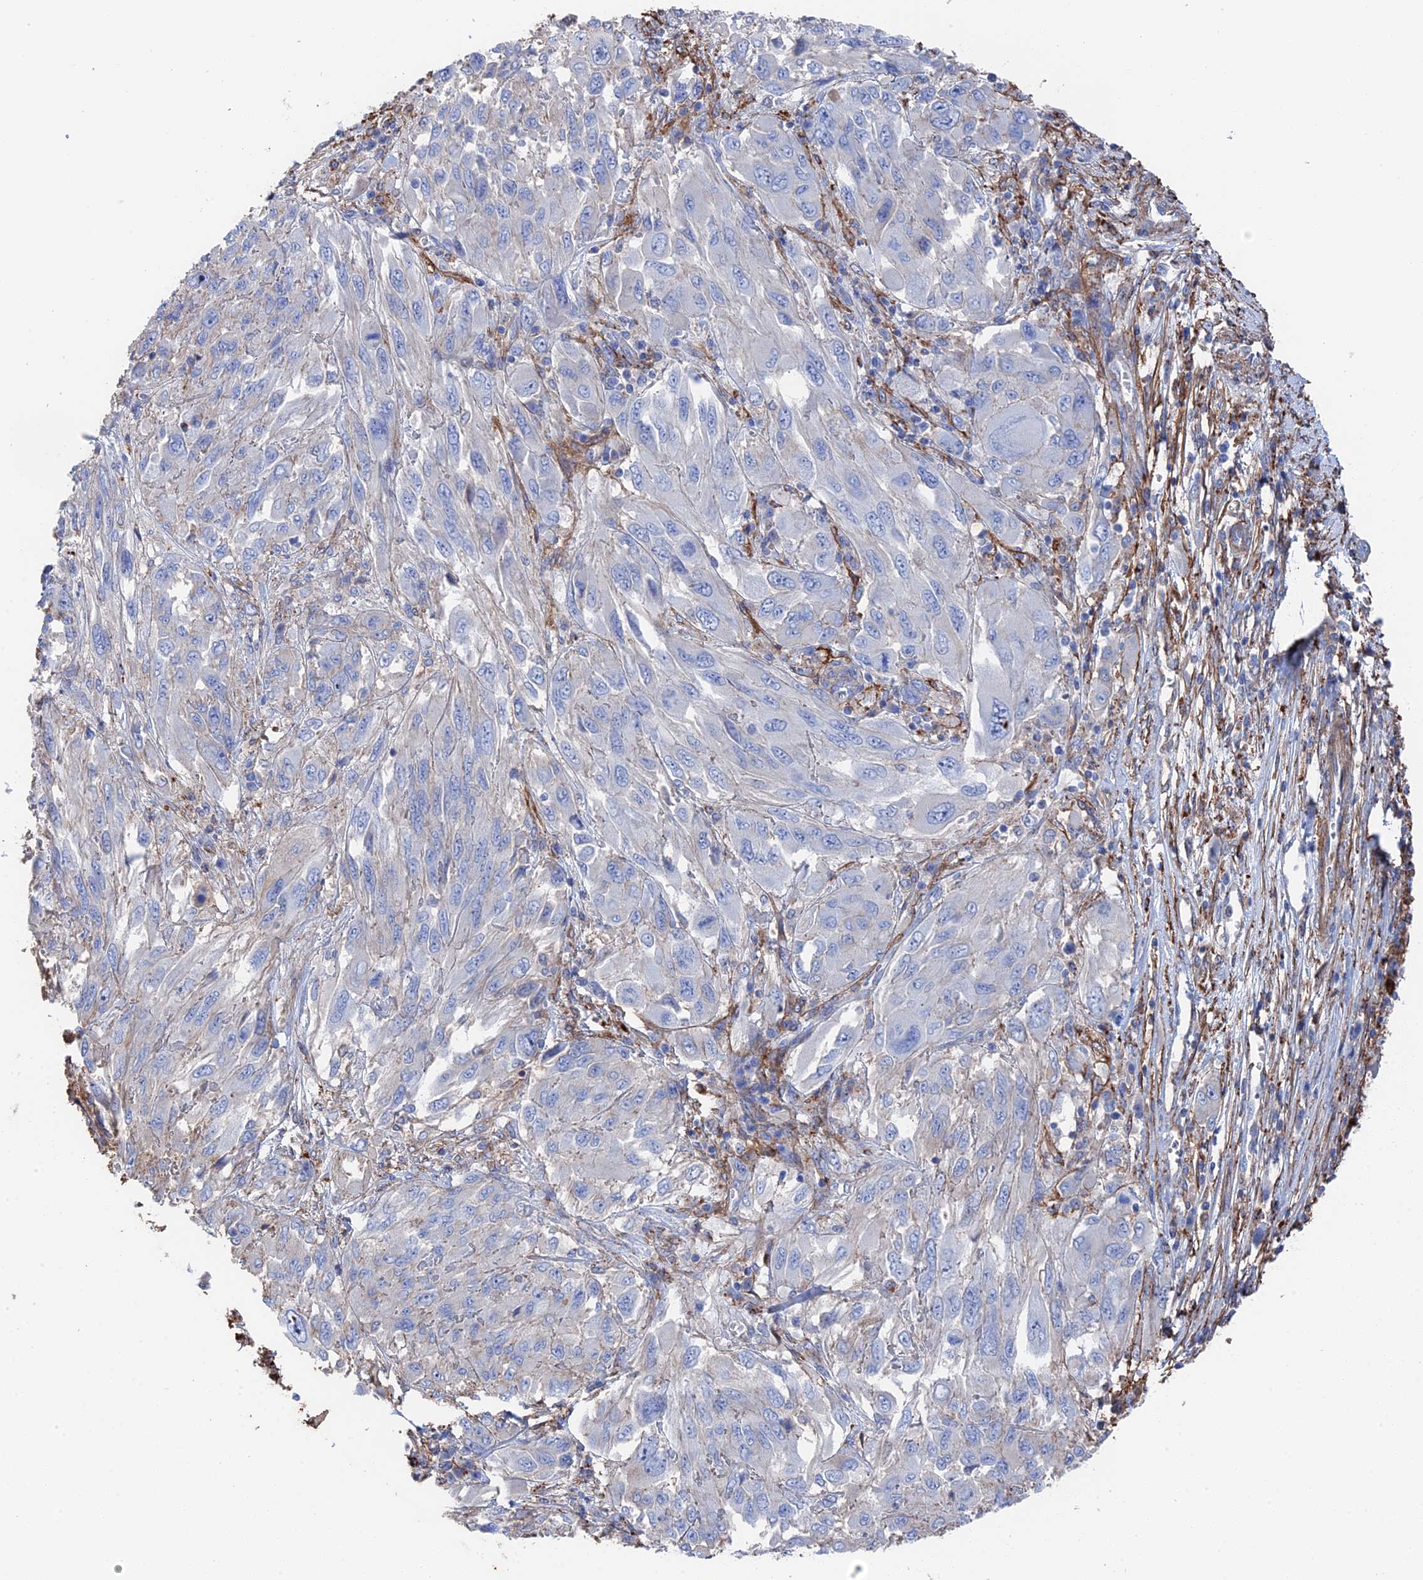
{"staining": {"intensity": "negative", "quantity": "none", "location": "none"}, "tissue": "melanoma", "cell_type": "Tumor cells", "image_type": "cancer", "snomed": [{"axis": "morphology", "description": "Malignant melanoma, NOS"}, {"axis": "topography", "description": "Skin"}], "caption": "Tumor cells show no significant positivity in melanoma.", "gene": "STRA6", "patient": {"sex": "female", "age": 91}}